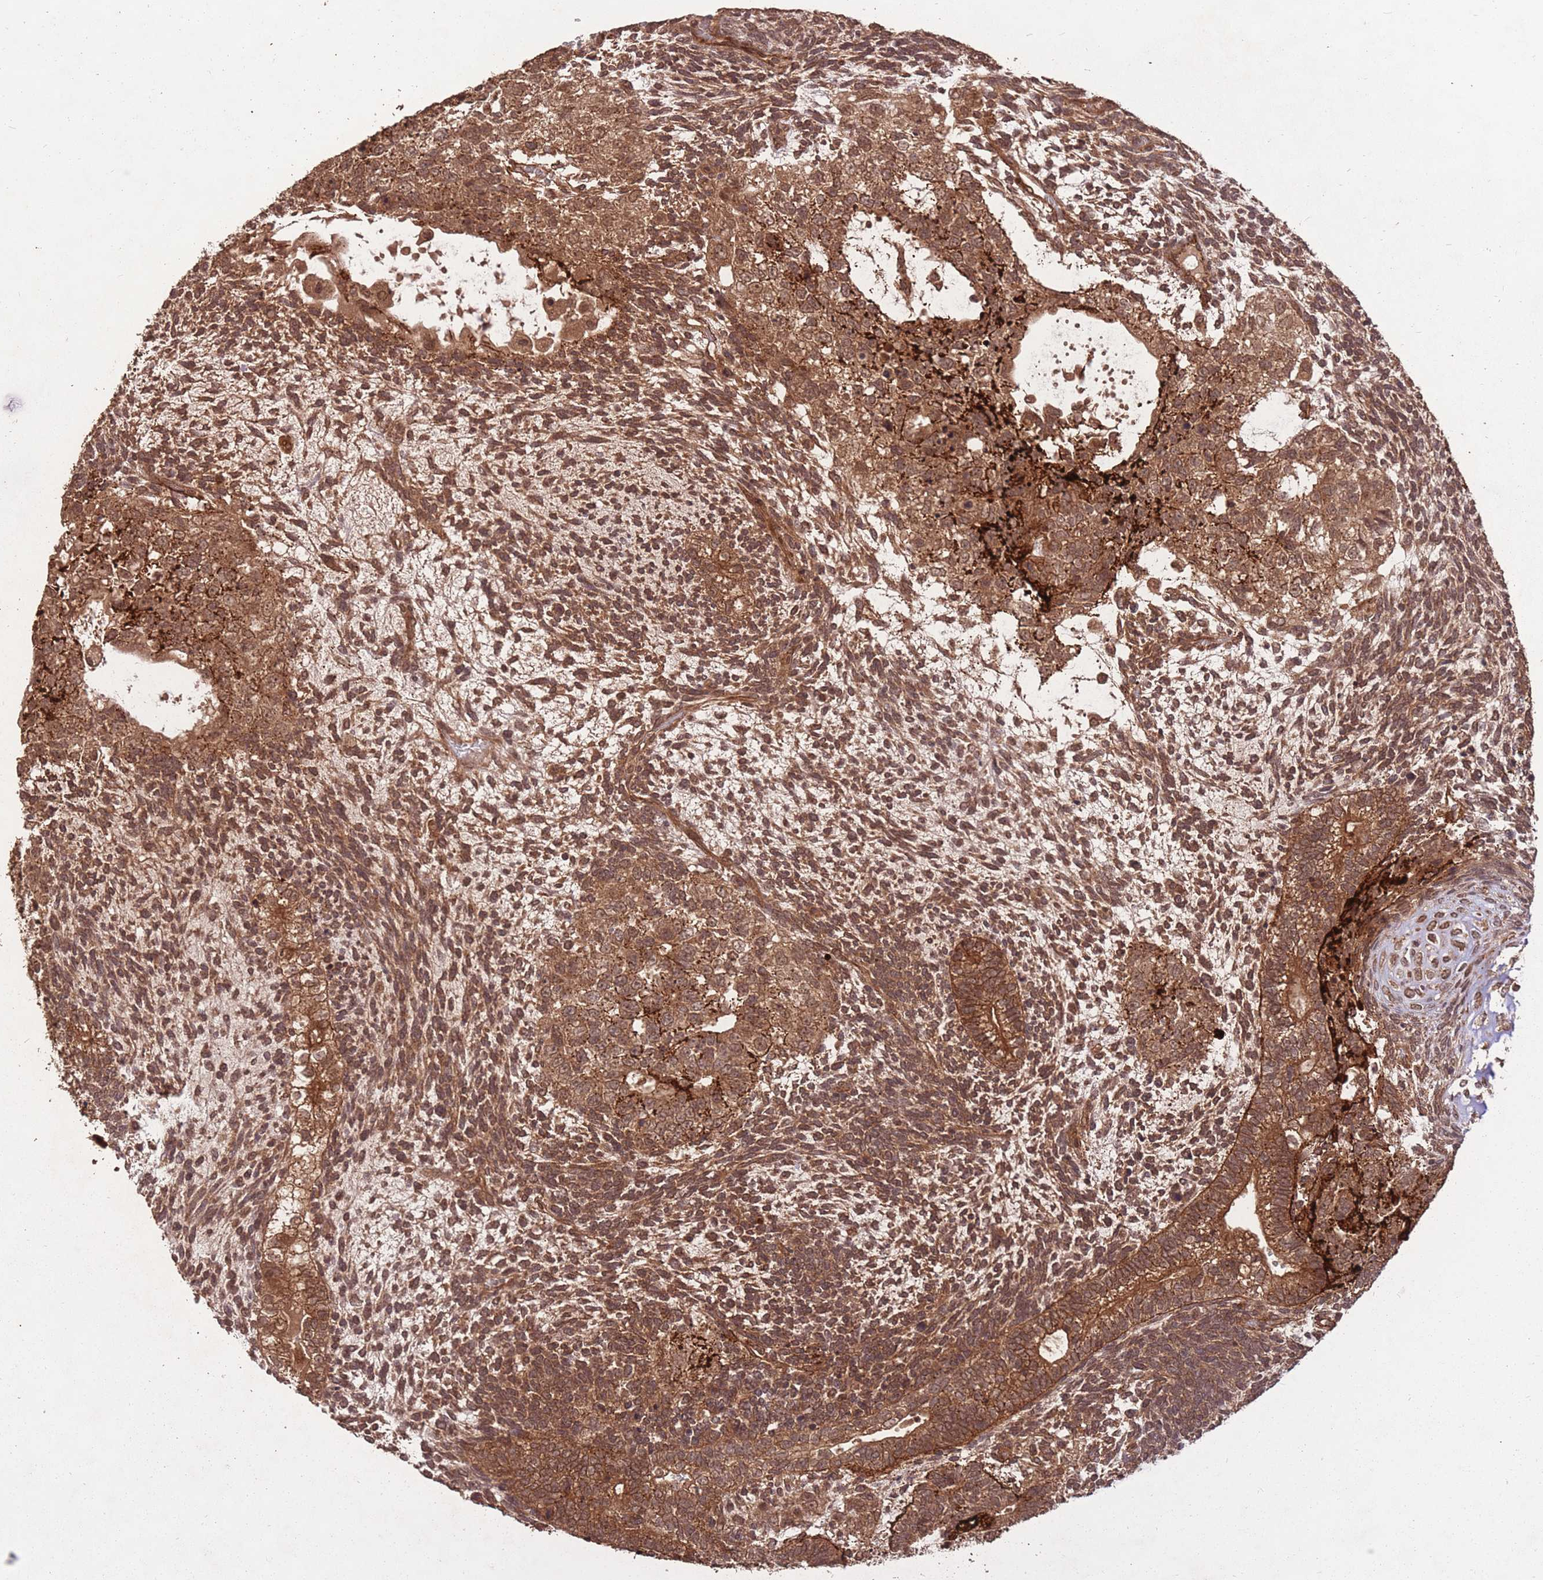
{"staining": {"intensity": "strong", "quantity": ">75%", "location": "cytoplasmic/membranous"}, "tissue": "testis cancer", "cell_type": "Tumor cells", "image_type": "cancer", "snomed": [{"axis": "morphology", "description": "Carcinoma, Embryonal, NOS"}, {"axis": "topography", "description": "Testis"}], "caption": "A high amount of strong cytoplasmic/membranous positivity is identified in approximately >75% of tumor cells in testis embryonal carcinoma tissue.", "gene": "ERBB3", "patient": {"sex": "male", "age": 23}}